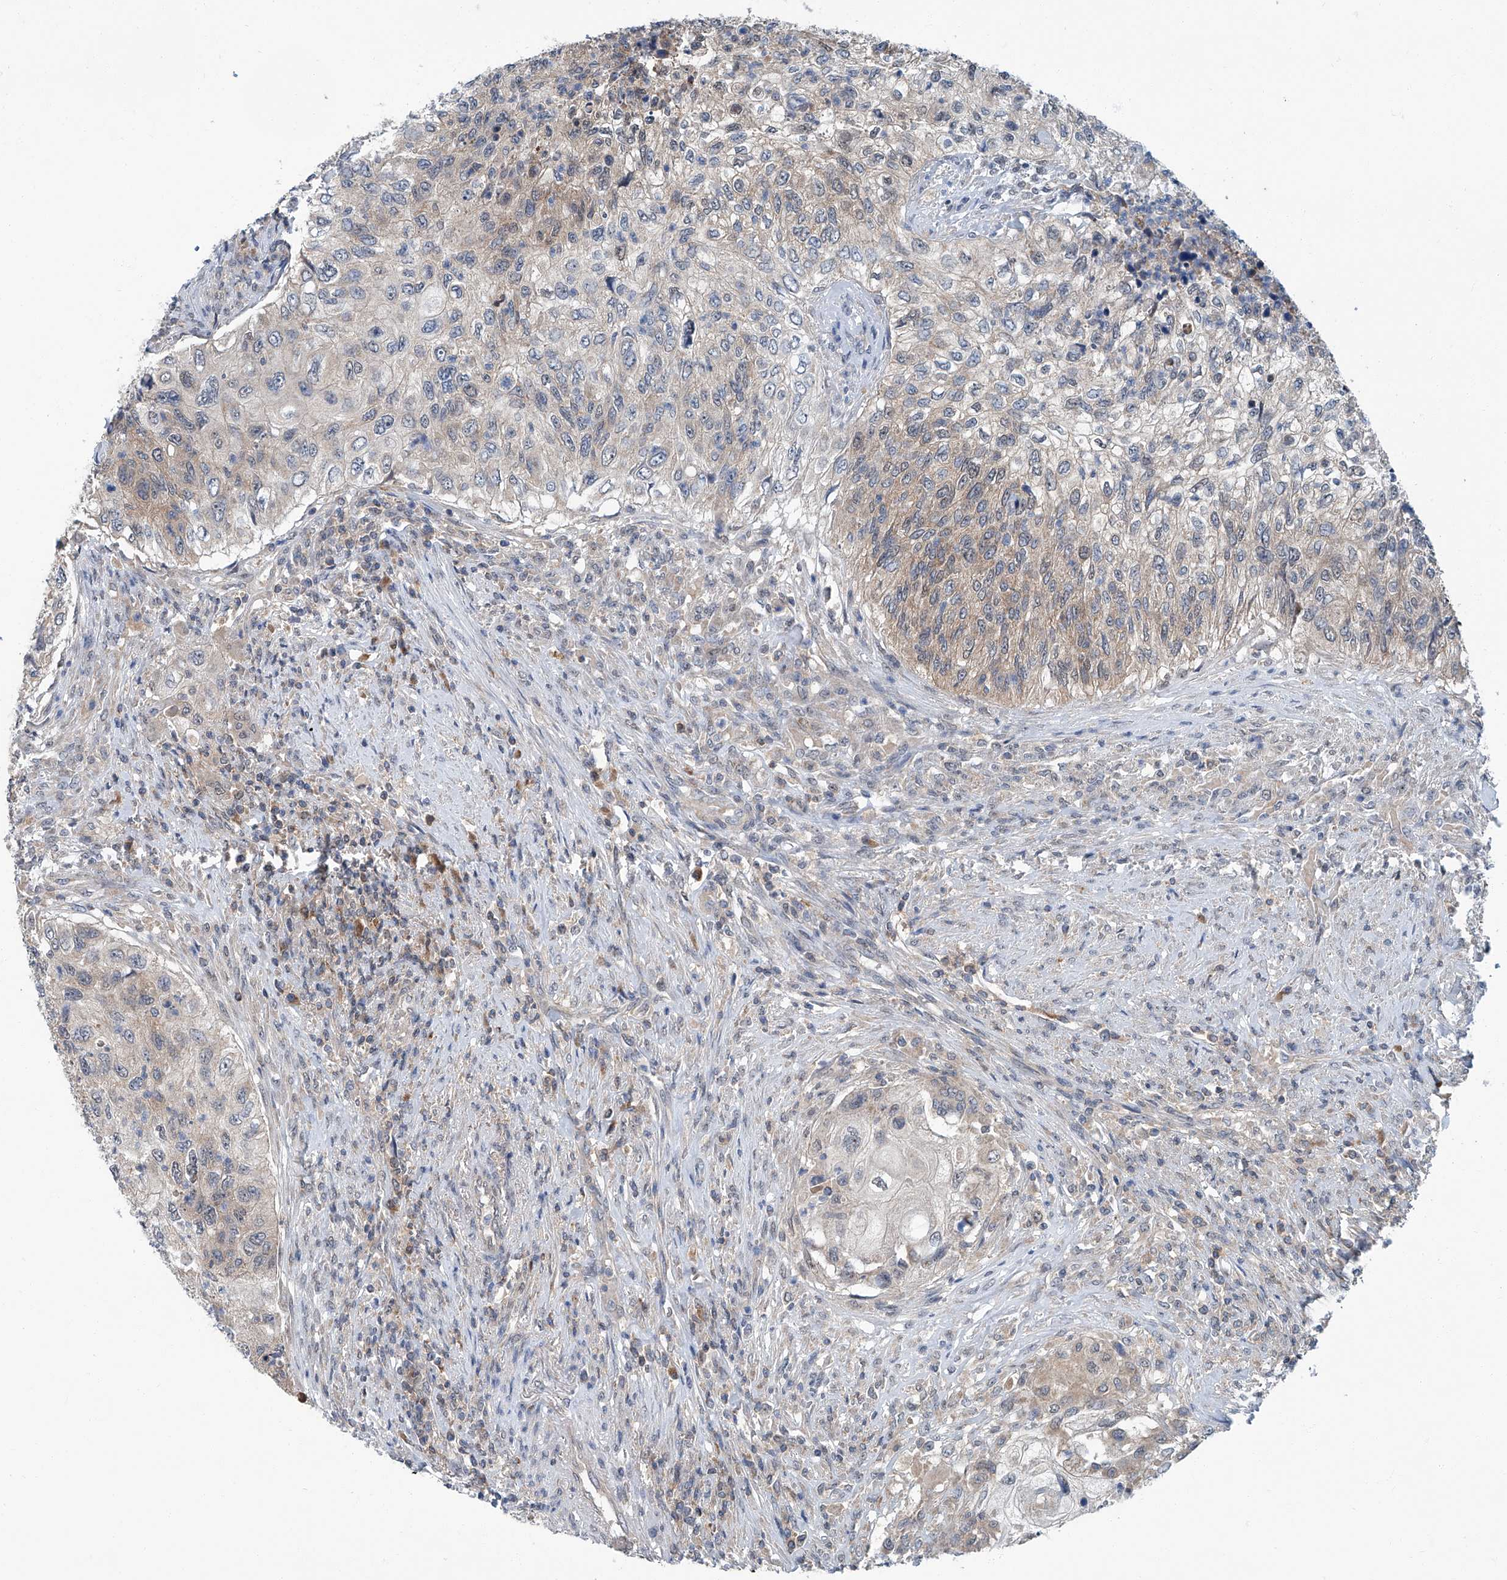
{"staining": {"intensity": "weak", "quantity": "<25%", "location": "cytoplasmic/membranous"}, "tissue": "urothelial cancer", "cell_type": "Tumor cells", "image_type": "cancer", "snomed": [{"axis": "morphology", "description": "Urothelial carcinoma, High grade"}, {"axis": "topography", "description": "Urinary bladder"}], "caption": "This is an immunohistochemistry (IHC) image of human high-grade urothelial carcinoma. There is no staining in tumor cells.", "gene": "CLK1", "patient": {"sex": "female", "age": 60}}